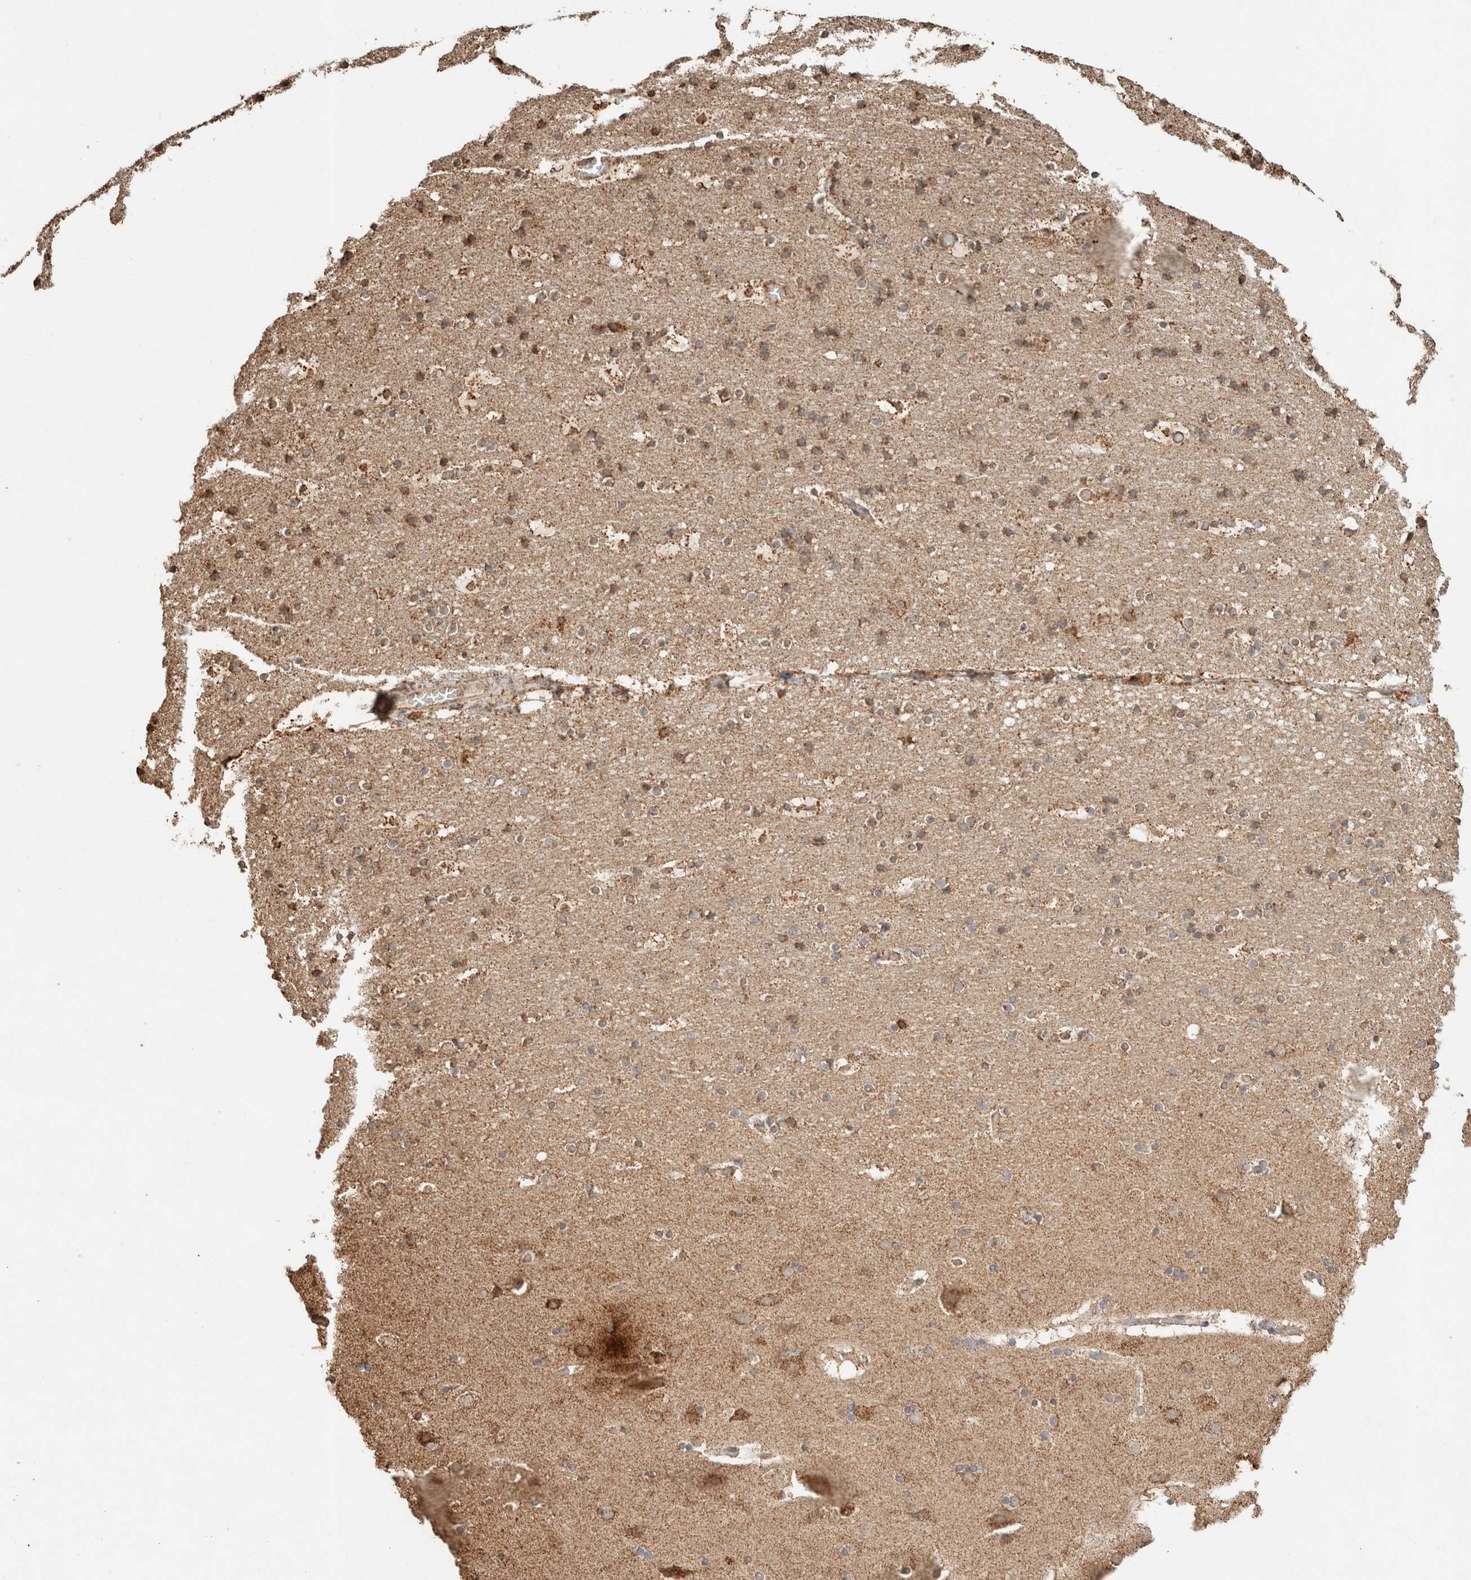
{"staining": {"intensity": "moderate", "quantity": ">75%", "location": "cytoplasmic/membranous"}, "tissue": "cerebral cortex", "cell_type": "Endothelial cells", "image_type": "normal", "snomed": [{"axis": "morphology", "description": "Normal tissue, NOS"}, {"axis": "topography", "description": "Cerebral cortex"}], "caption": "This is a photomicrograph of immunohistochemistry staining of benign cerebral cortex, which shows moderate expression in the cytoplasmic/membranous of endothelial cells.", "gene": "SDC2", "patient": {"sex": "male", "age": 57}}